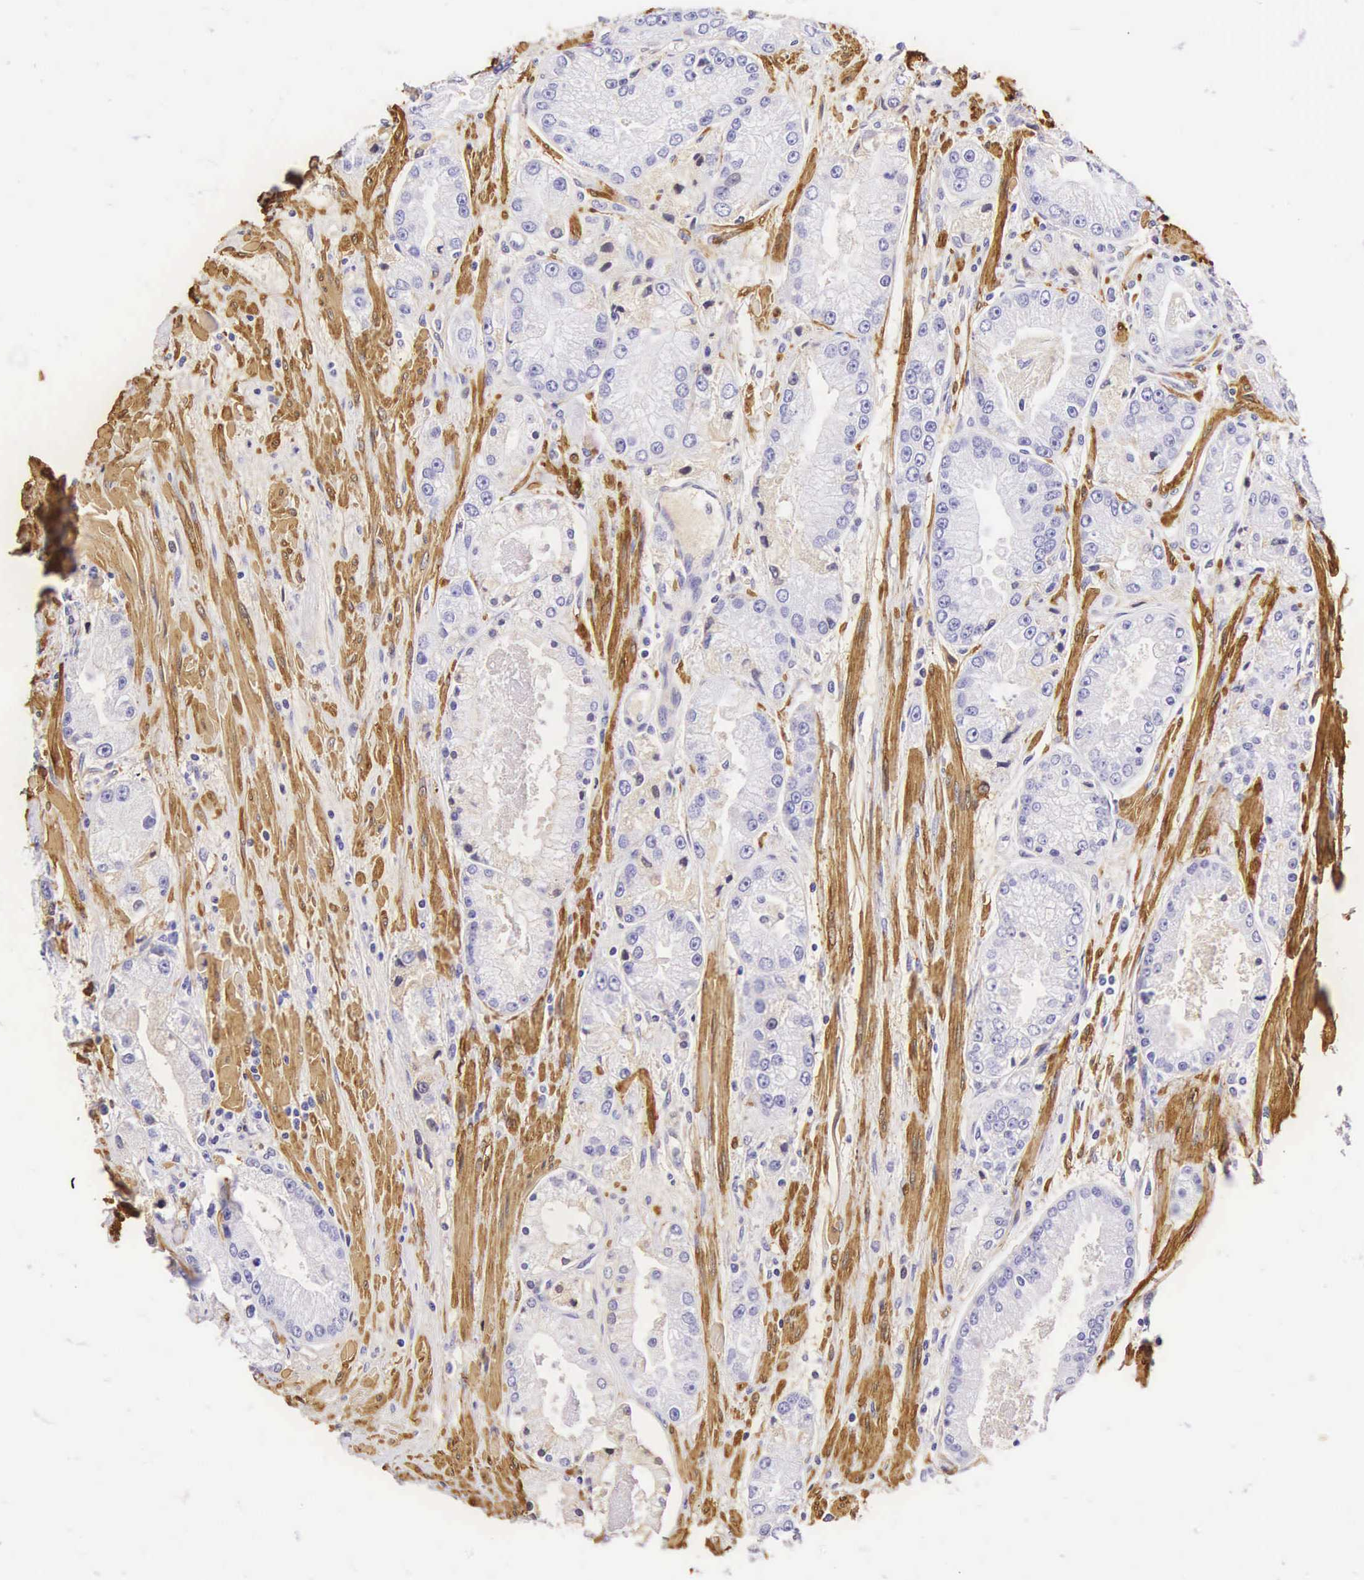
{"staining": {"intensity": "negative", "quantity": "none", "location": "none"}, "tissue": "prostate cancer", "cell_type": "Tumor cells", "image_type": "cancer", "snomed": [{"axis": "morphology", "description": "Adenocarcinoma, Medium grade"}, {"axis": "topography", "description": "Prostate"}], "caption": "Prostate cancer (adenocarcinoma (medium-grade)) was stained to show a protein in brown. There is no significant staining in tumor cells. Nuclei are stained in blue.", "gene": "CNN1", "patient": {"sex": "male", "age": 72}}